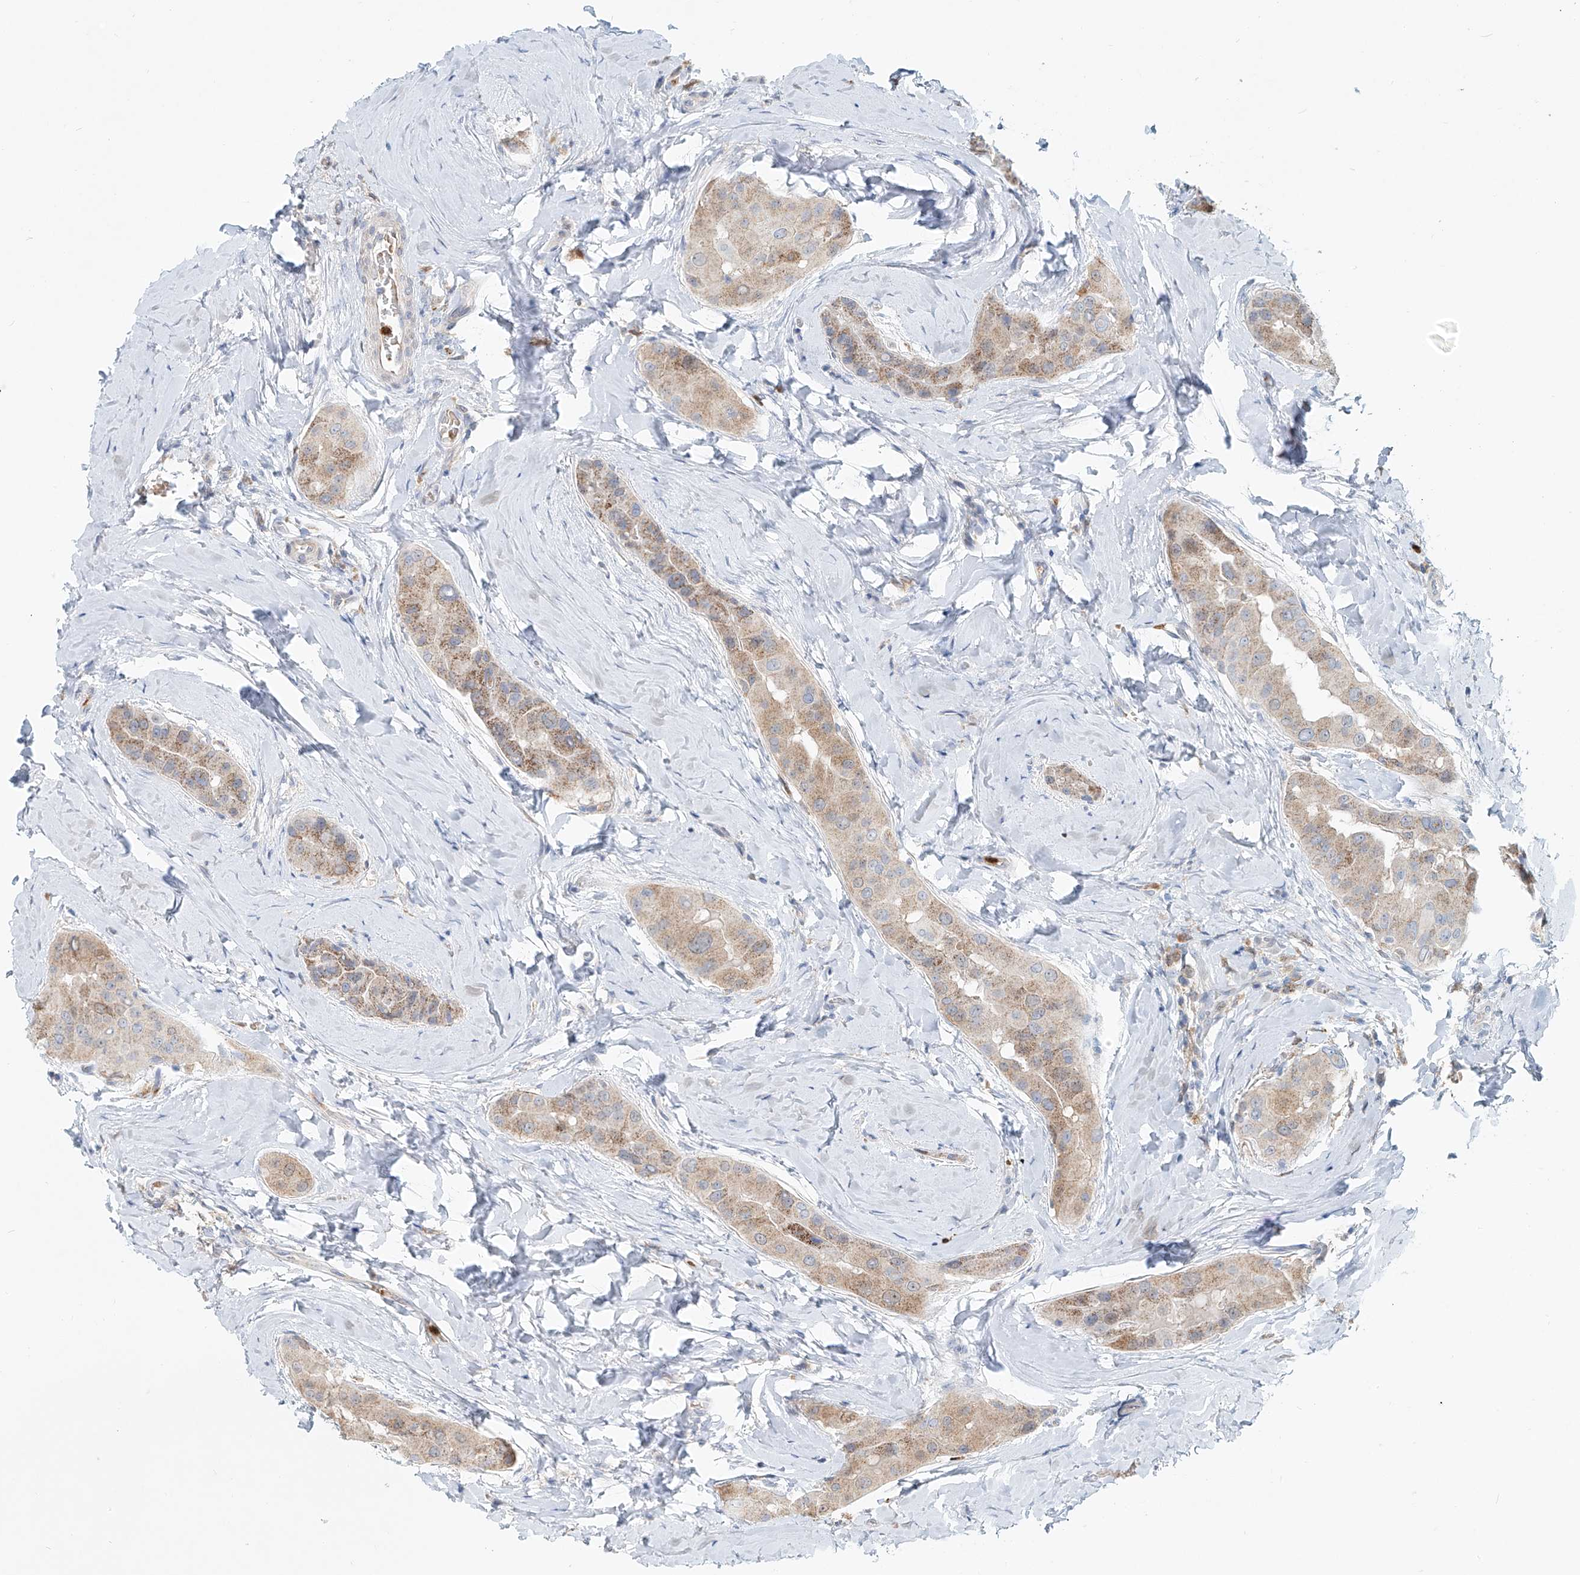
{"staining": {"intensity": "moderate", "quantity": ">75%", "location": "cytoplasmic/membranous"}, "tissue": "thyroid cancer", "cell_type": "Tumor cells", "image_type": "cancer", "snomed": [{"axis": "morphology", "description": "Papillary adenocarcinoma, NOS"}, {"axis": "topography", "description": "Thyroid gland"}], "caption": "Thyroid cancer (papillary adenocarcinoma) stained with a brown dye displays moderate cytoplasmic/membranous positive staining in about >75% of tumor cells.", "gene": "PTPRA", "patient": {"sex": "male", "age": 33}}